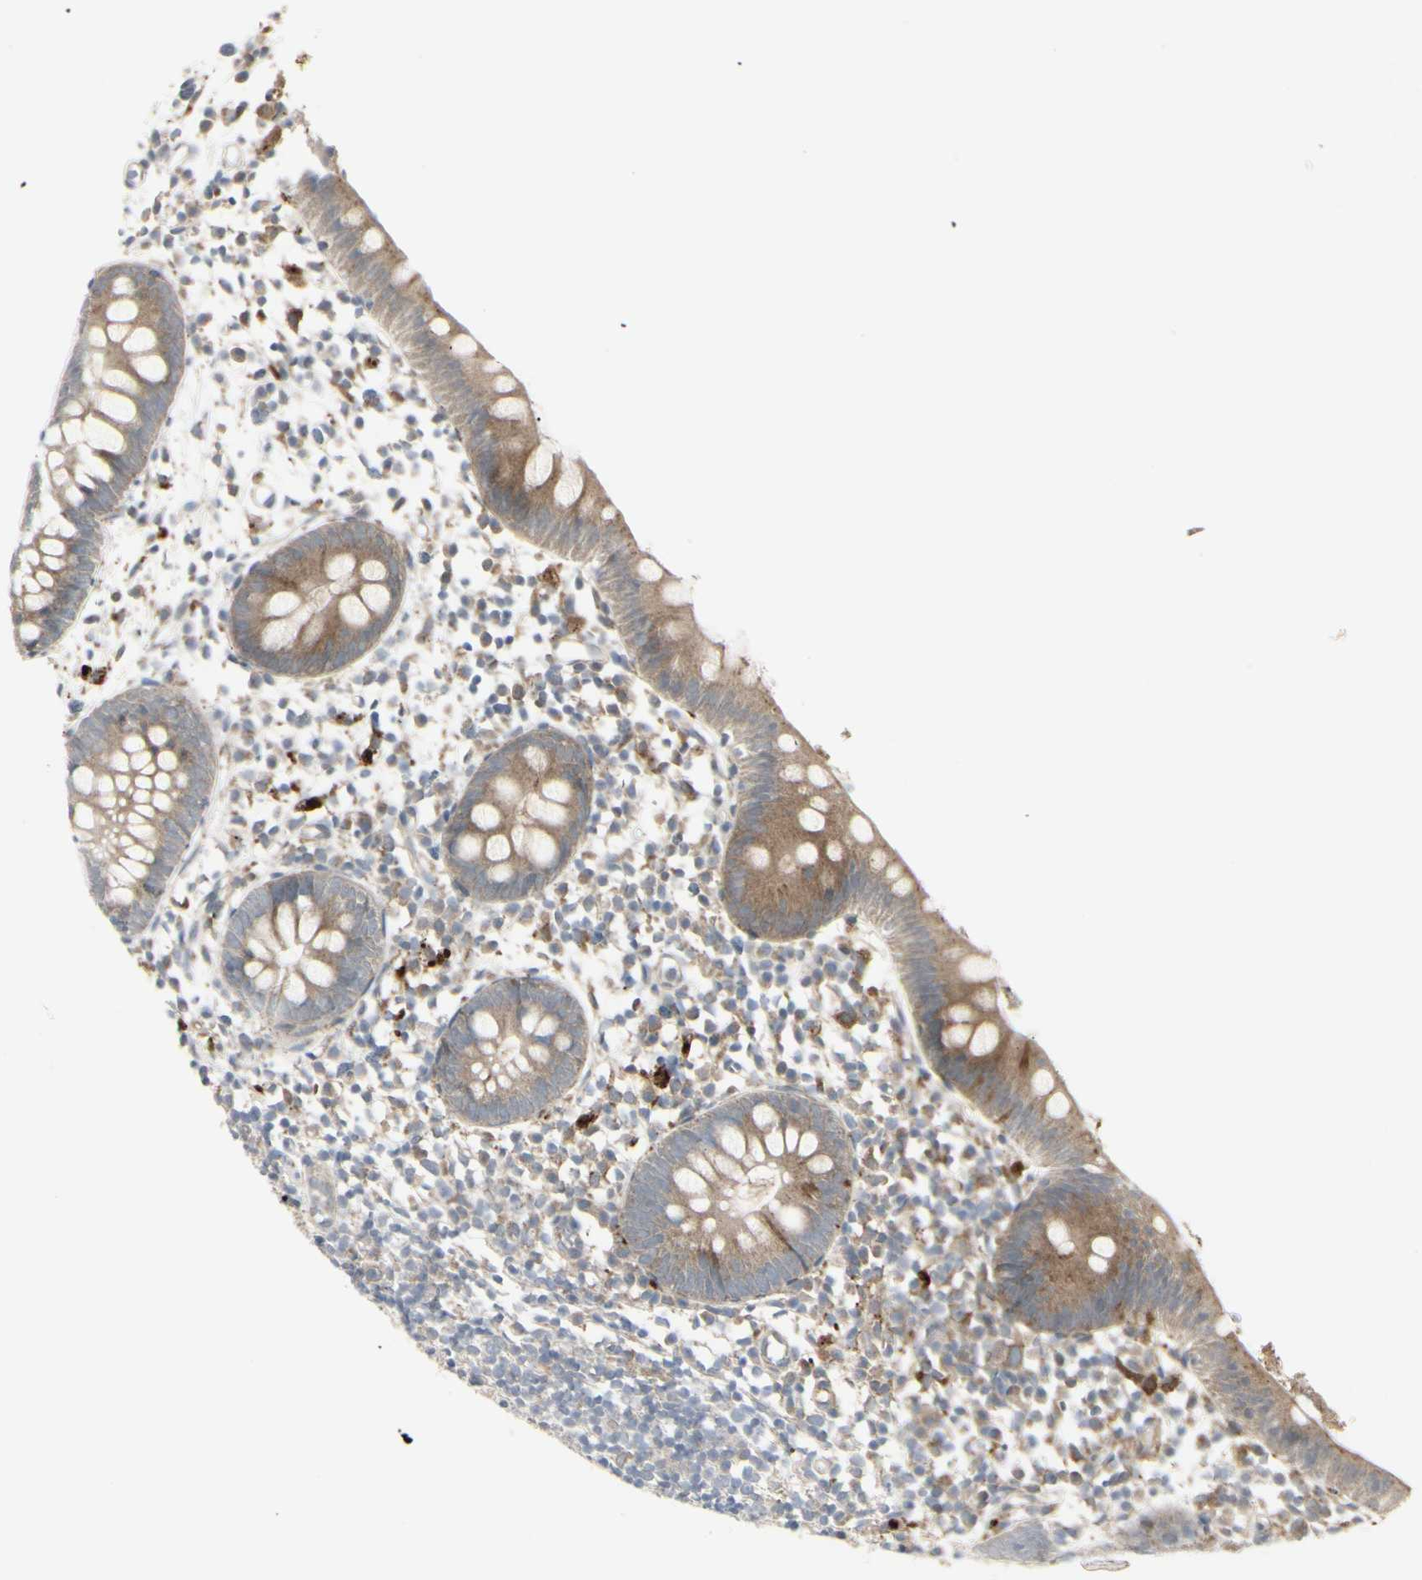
{"staining": {"intensity": "moderate", "quantity": ">75%", "location": "cytoplasmic/membranous"}, "tissue": "appendix", "cell_type": "Glandular cells", "image_type": "normal", "snomed": [{"axis": "morphology", "description": "Normal tissue, NOS"}, {"axis": "topography", "description": "Appendix"}], "caption": "The image demonstrates staining of unremarkable appendix, revealing moderate cytoplasmic/membranous protein positivity (brown color) within glandular cells. Nuclei are stained in blue.", "gene": "GRN", "patient": {"sex": "female", "age": 20}}